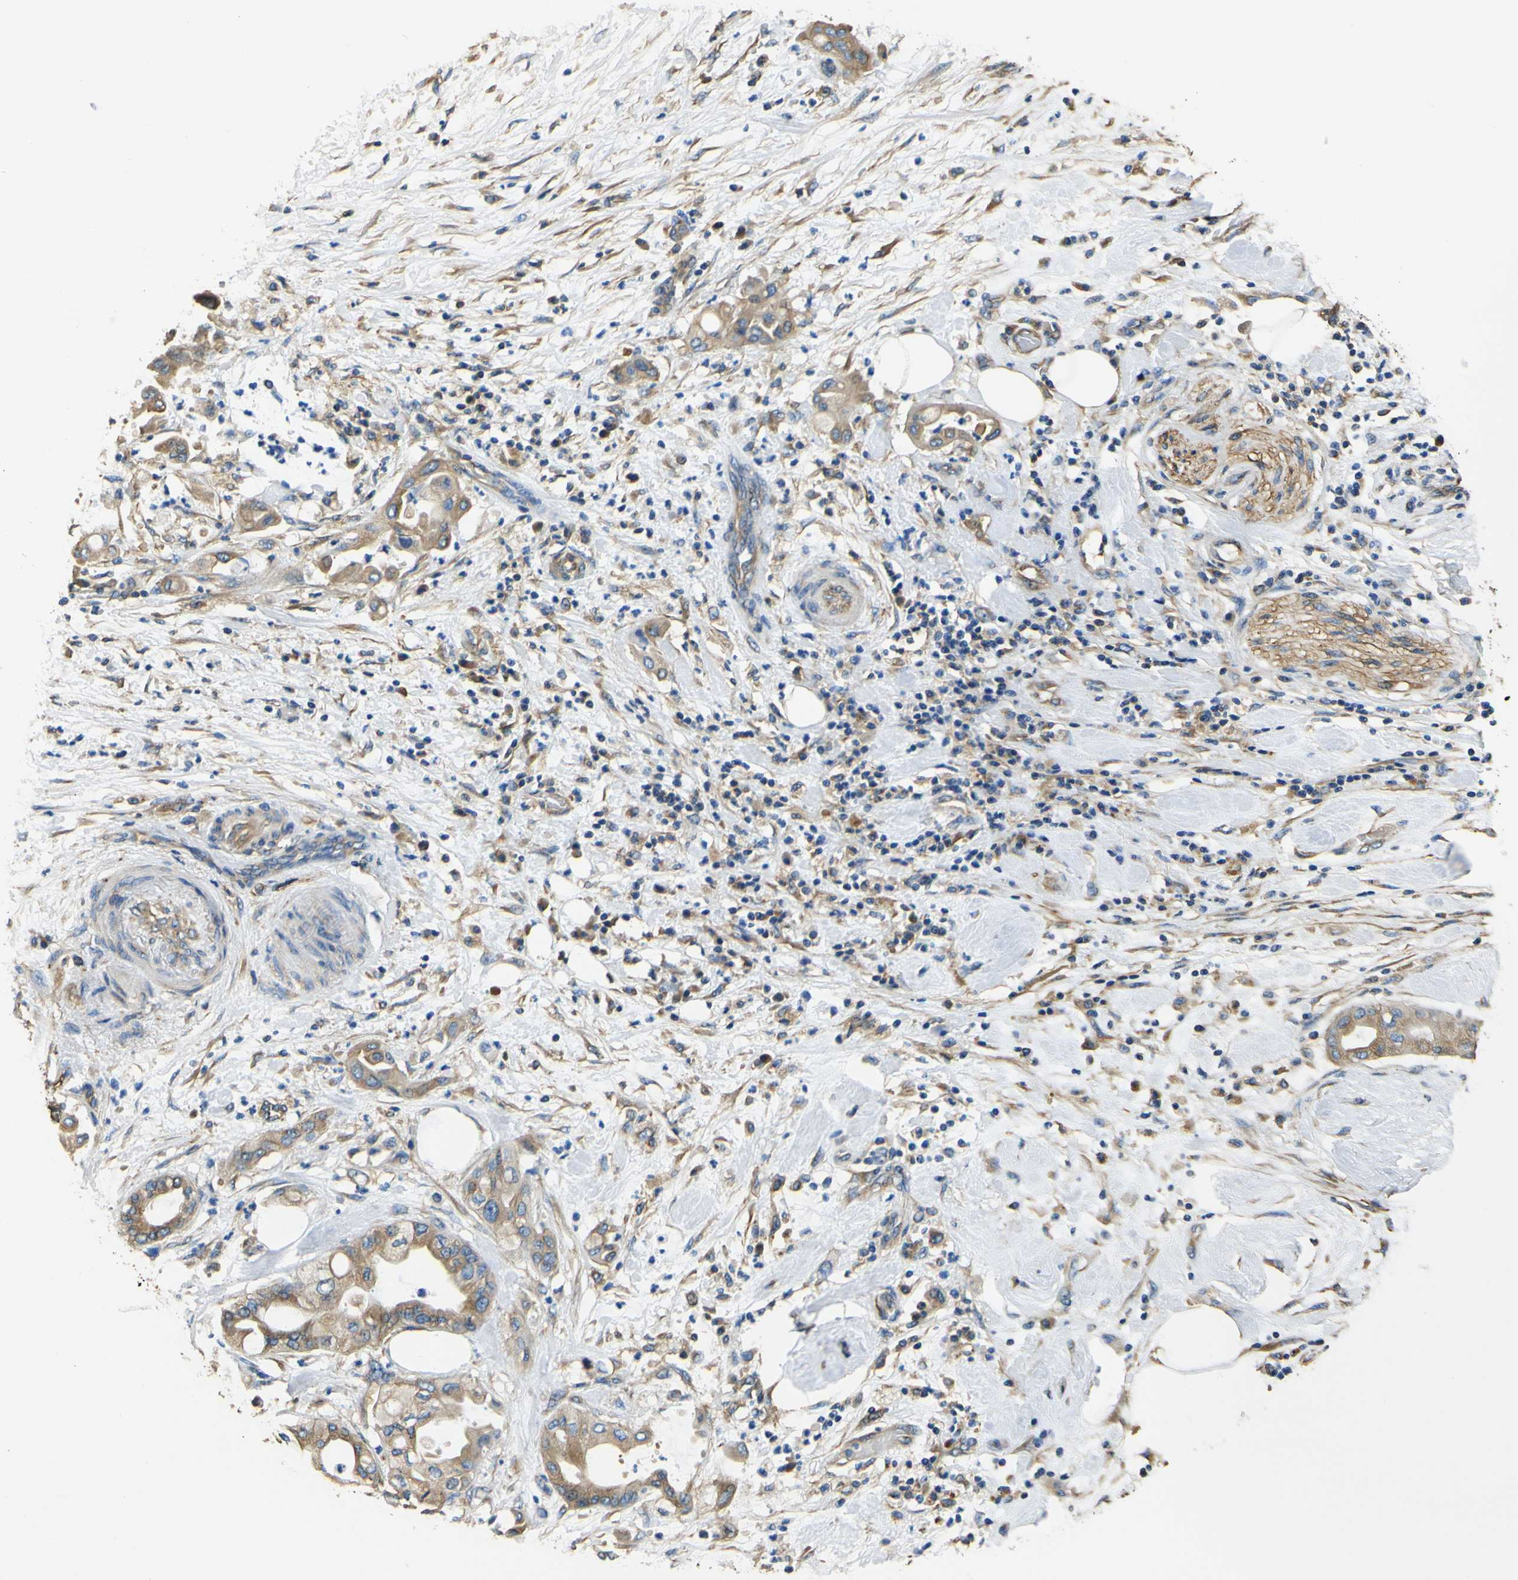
{"staining": {"intensity": "moderate", "quantity": ">75%", "location": "cytoplasmic/membranous"}, "tissue": "pancreatic cancer", "cell_type": "Tumor cells", "image_type": "cancer", "snomed": [{"axis": "morphology", "description": "Adenocarcinoma, NOS"}, {"axis": "morphology", "description": "Adenocarcinoma, metastatic, NOS"}, {"axis": "topography", "description": "Lymph node"}, {"axis": "topography", "description": "Pancreas"}, {"axis": "topography", "description": "Duodenum"}], "caption": "Pancreatic adenocarcinoma stained with immunohistochemistry displays moderate cytoplasmic/membranous staining in approximately >75% of tumor cells.", "gene": "TUBB", "patient": {"sex": "female", "age": 64}}